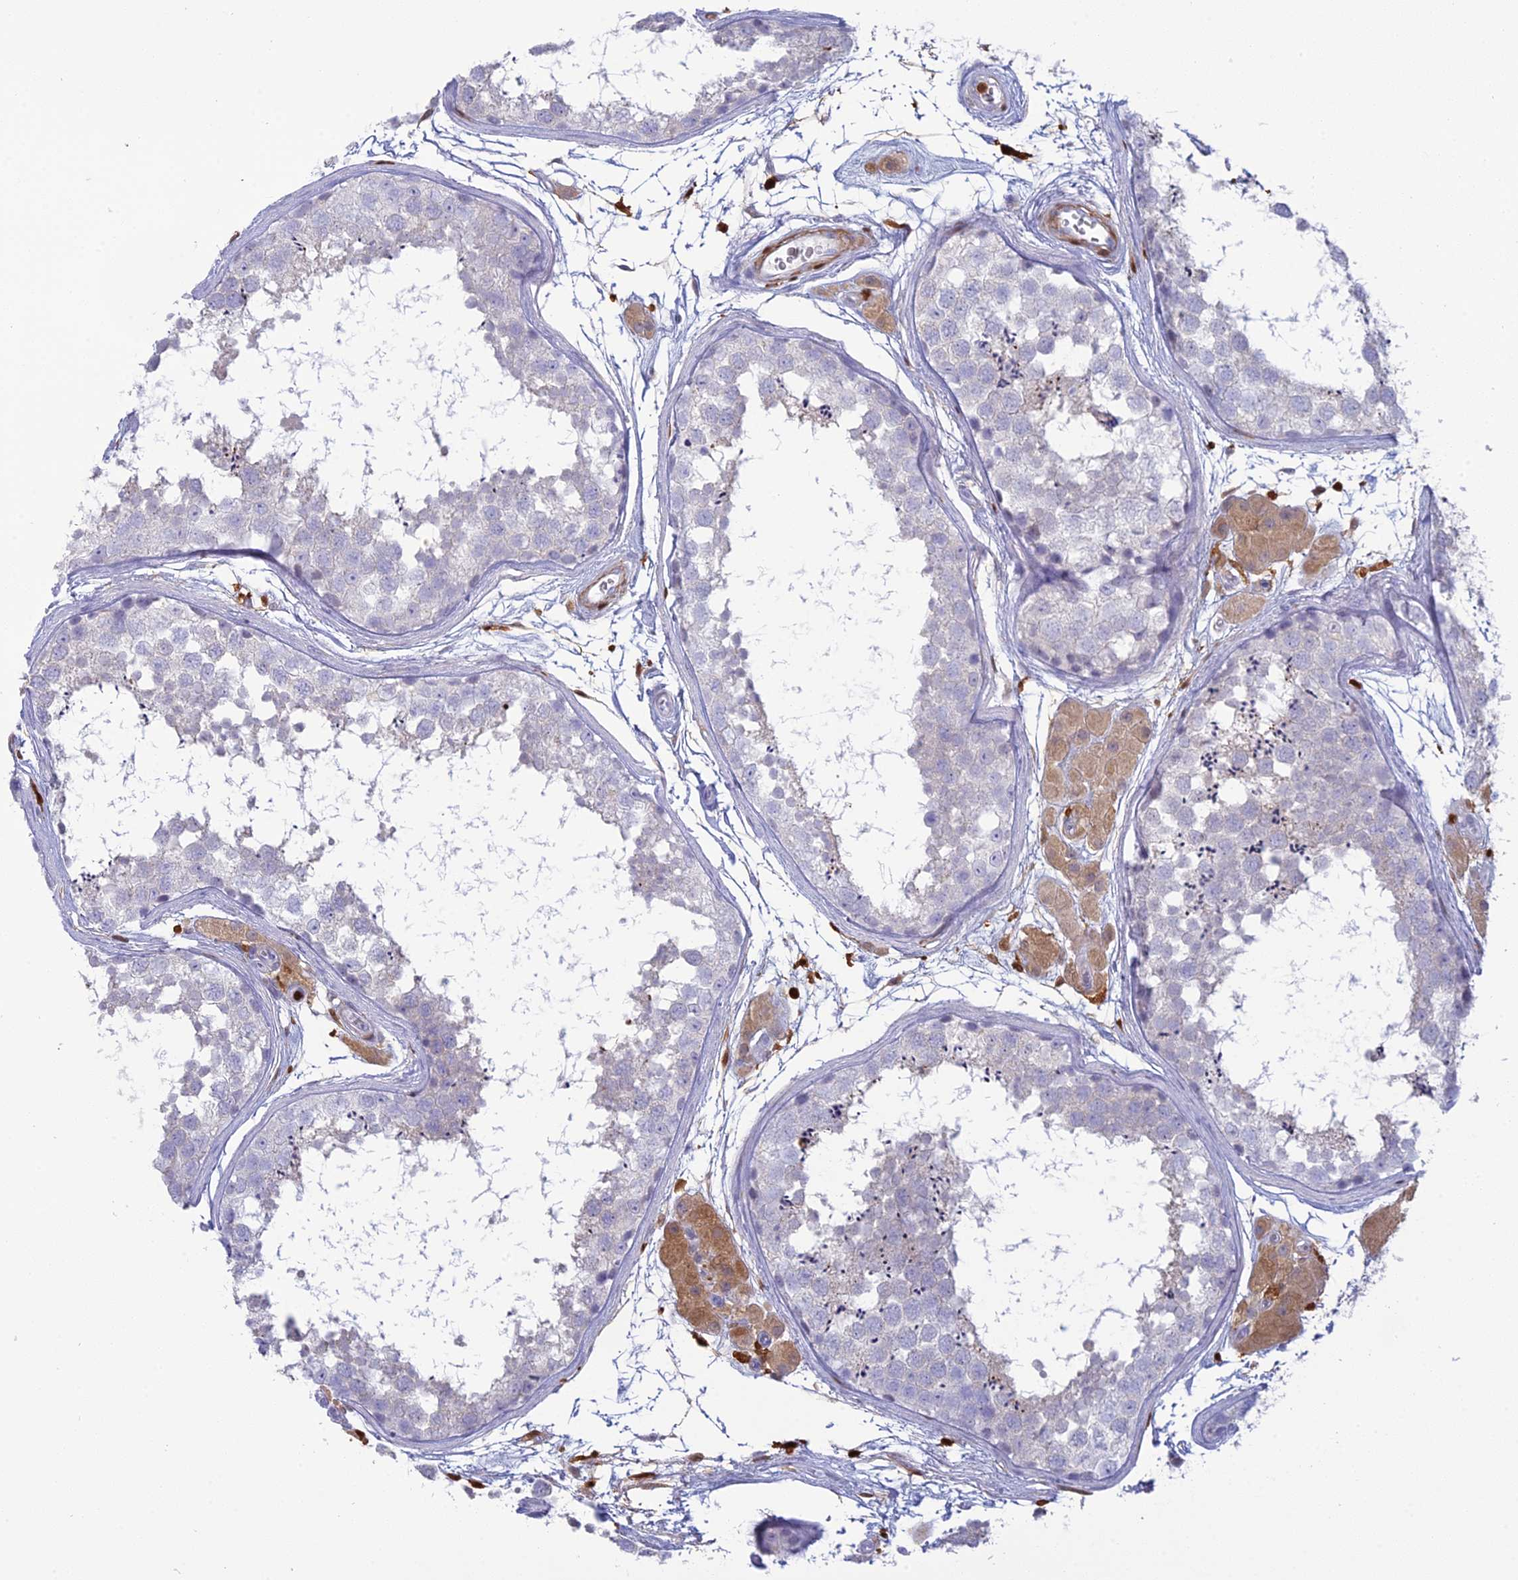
{"staining": {"intensity": "negative", "quantity": "none", "location": "none"}, "tissue": "testis", "cell_type": "Cells in seminiferous ducts", "image_type": "normal", "snomed": [{"axis": "morphology", "description": "Normal tissue, NOS"}, {"axis": "topography", "description": "Testis"}], "caption": "DAB immunohistochemical staining of normal human testis displays no significant positivity in cells in seminiferous ducts.", "gene": "PGBD4", "patient": {"sex": "male", "age": 56}}